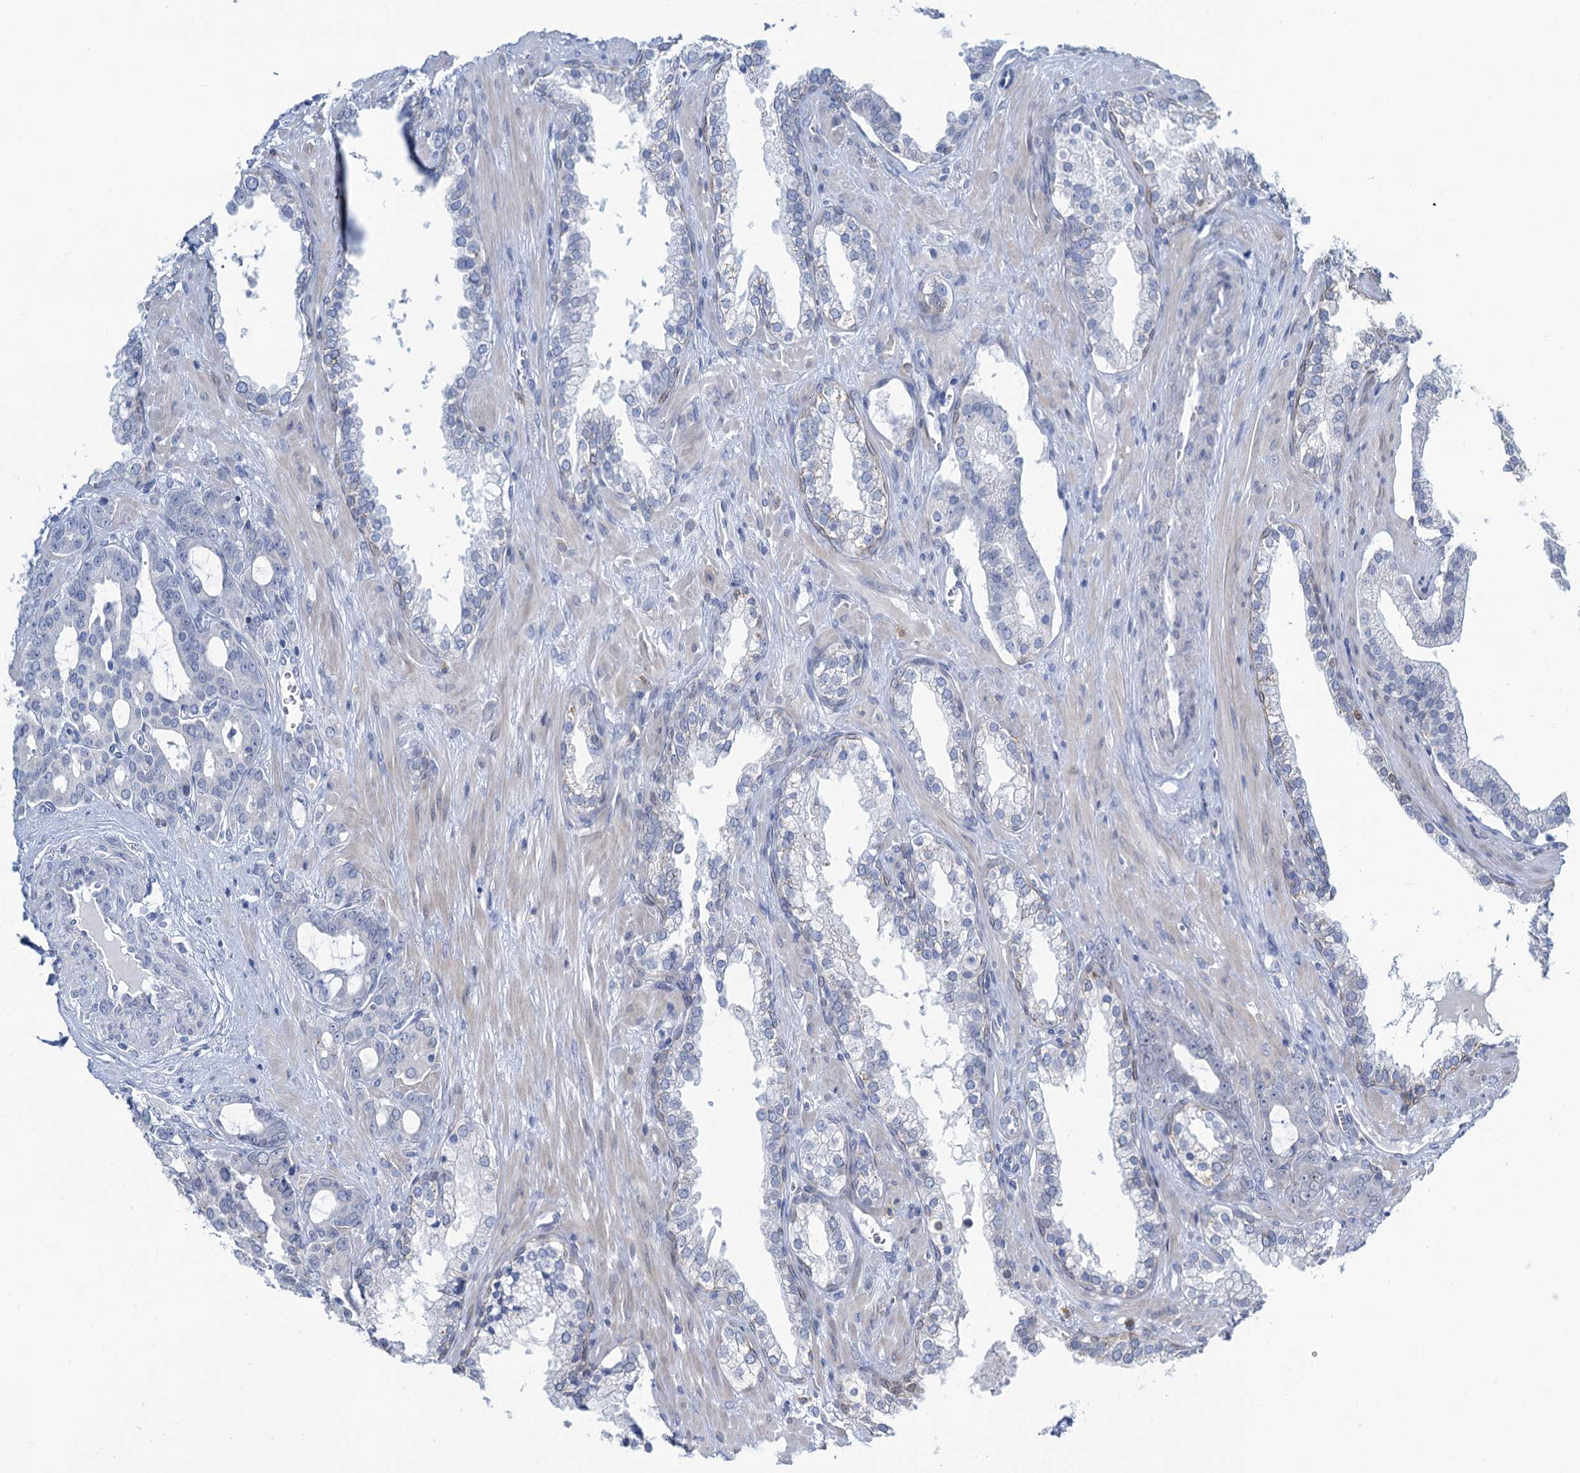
{"staining": {"intensity": "negative", "quantity": "none", "location": "none"}, "tissue": "prostate cancer", "cell_type": "Tumor cells", "image_type": "cancer", "snomed": [{"axis": "morphology", "description": "Adenocarcinoma, High grade"}, {"axis": "topography", "description": "Prostate"}], "caption": "An IHC photomicrograph of prostate cancer is shown. There is no staining in tumor cells of prostate cancer.", "gene": "TOX3", "patient": {"sex": "male", "age": 72}}